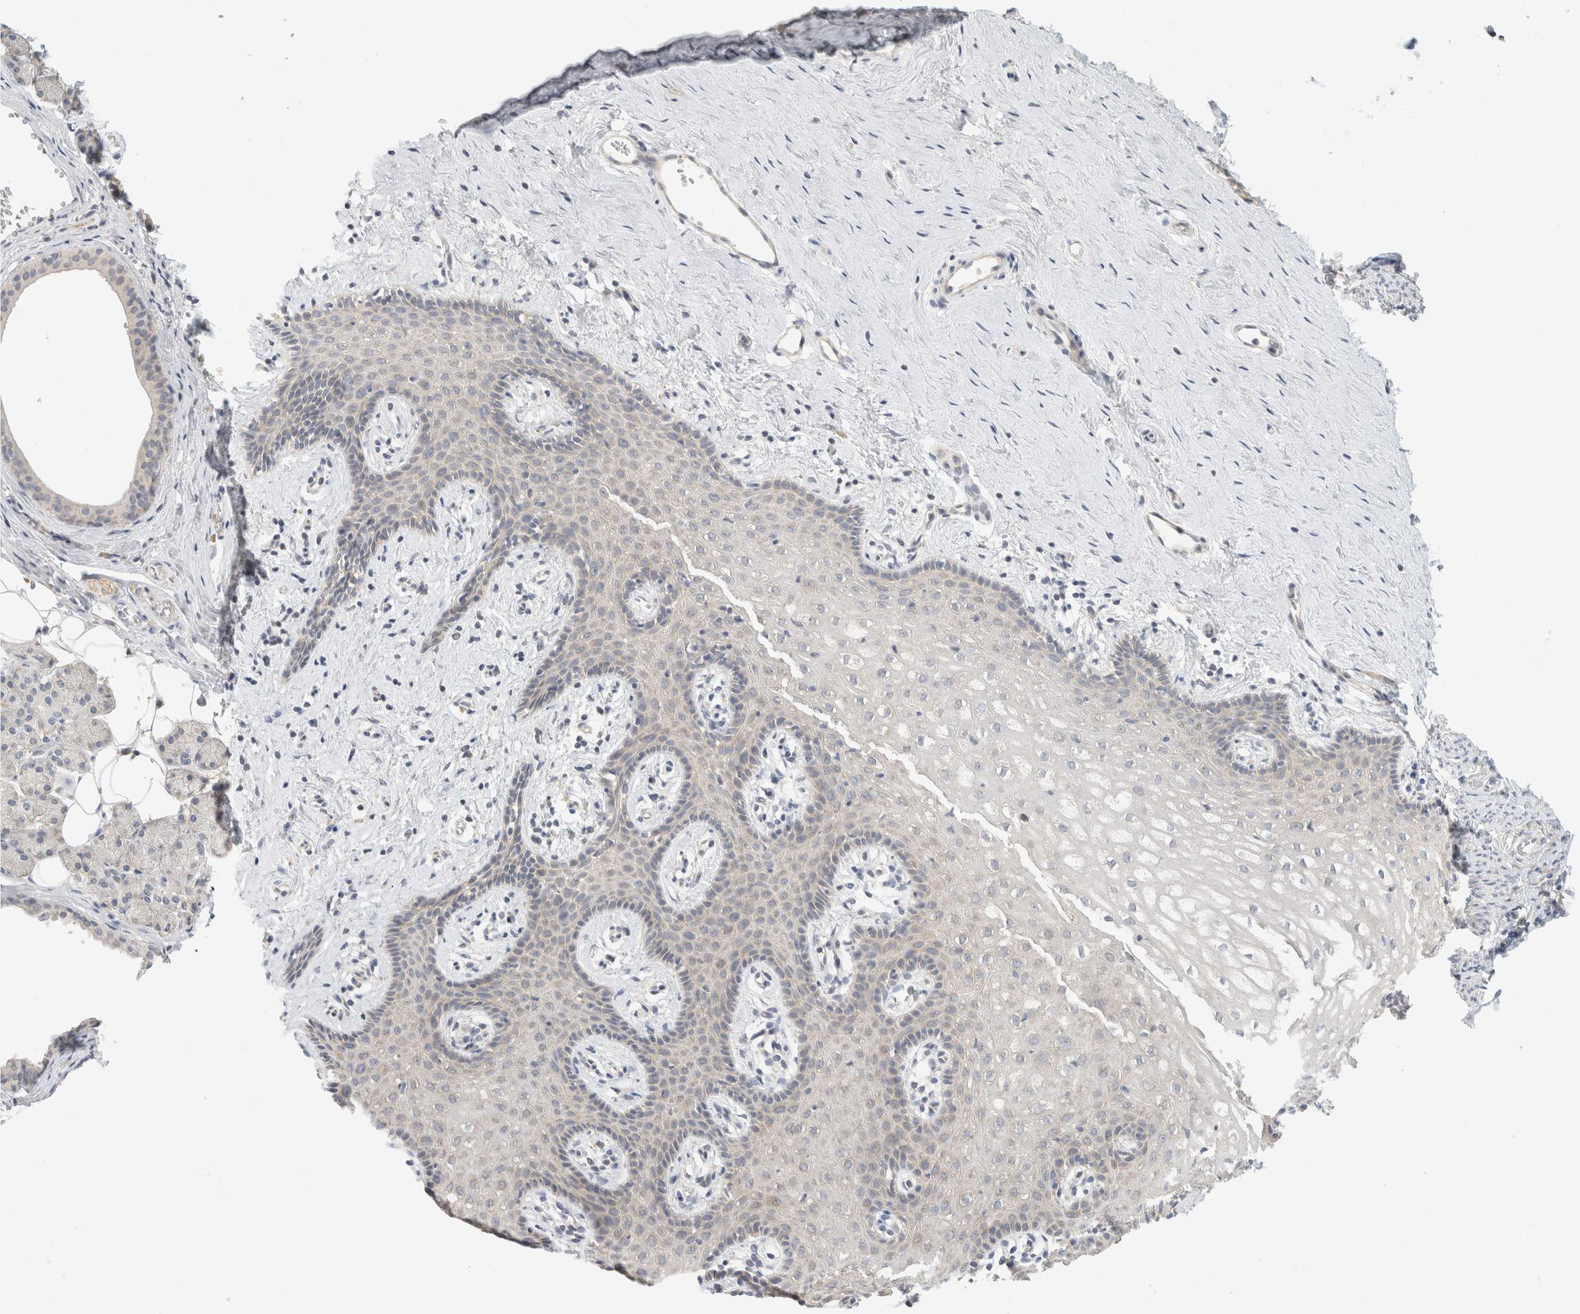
{"staining": {"intensity": "weak", "quantity": "<25%", "location": "cytoplasmic/membranous"}, "tissue": "vagina", "cell_type": "Squamous epithelial cells", "image_type": "normal", "snomed": [{"axis": "morphology", "description": "Normal tissue, NOS"}, {"axis": "topography", "description": "Vagina"}], "caption": "Immunohistochemistry (IHC) histopathology image of unremarkable vagina: human vagina stained with DAB reveals no significant protein staining in squamous epithelial cells.", "gene": "CHRM4", "patient": {"sex": "female", "age": 32}}